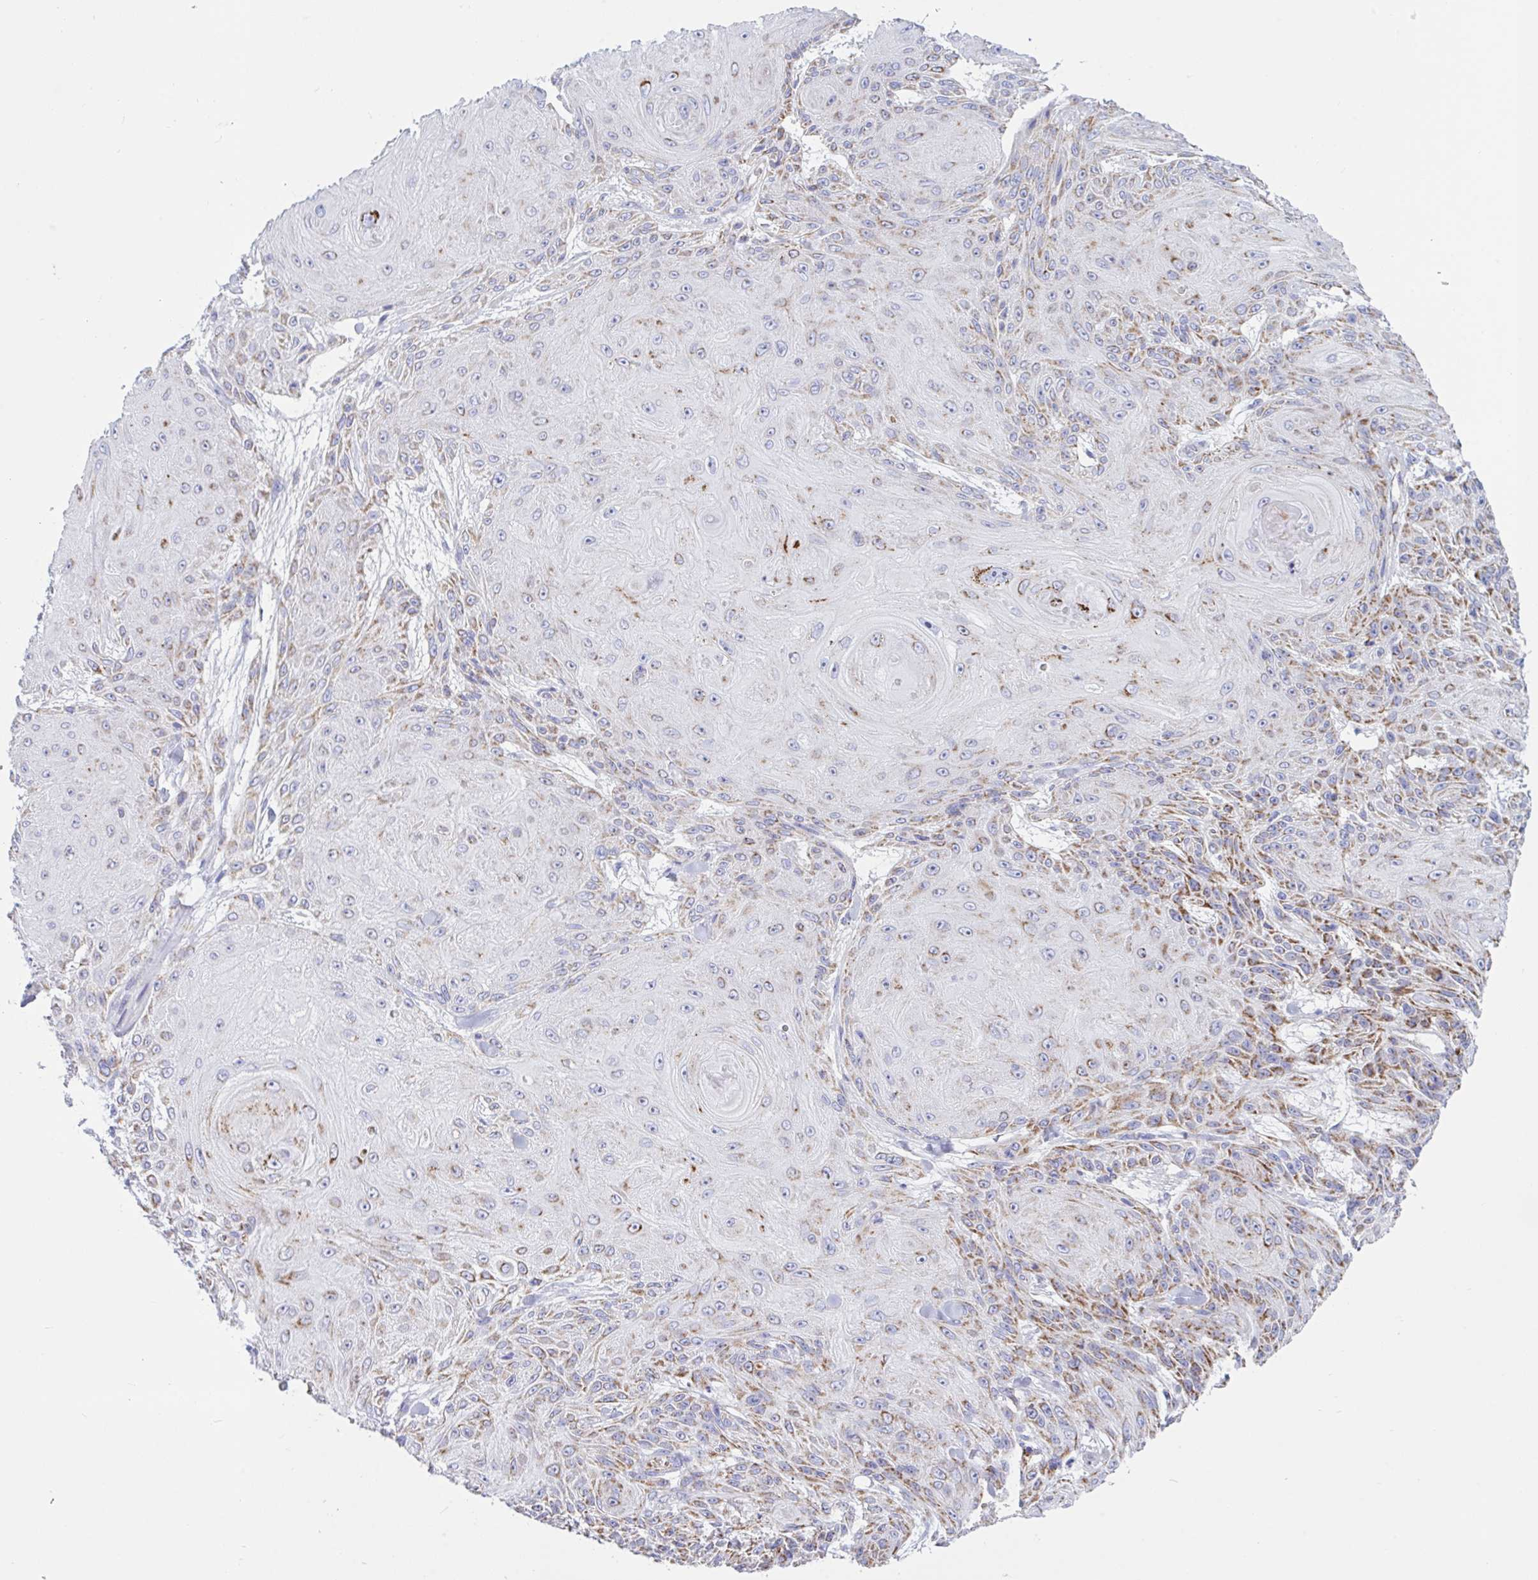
{"staining": {"intensity": "moderate", "quantity": "<25%", "location": "cytoplasmic/membranous"}, "tissue": "skin cancer", "cell_type": "Tumor cells", "image_type": "cancer", "snomed": [{"axis": "morphology", "description": "Squamous cell carcinoma, NOS"}, {"axis": "topography", "description": "Skin"}], "caption": "Immunohistochemical staining of human skin cancer displays low levels of moderate cytoplasmic/membranous staining in about <25% of tumor cells.", "gene": "HSPE1", "patient": {"sex": "male", "age": 88}}